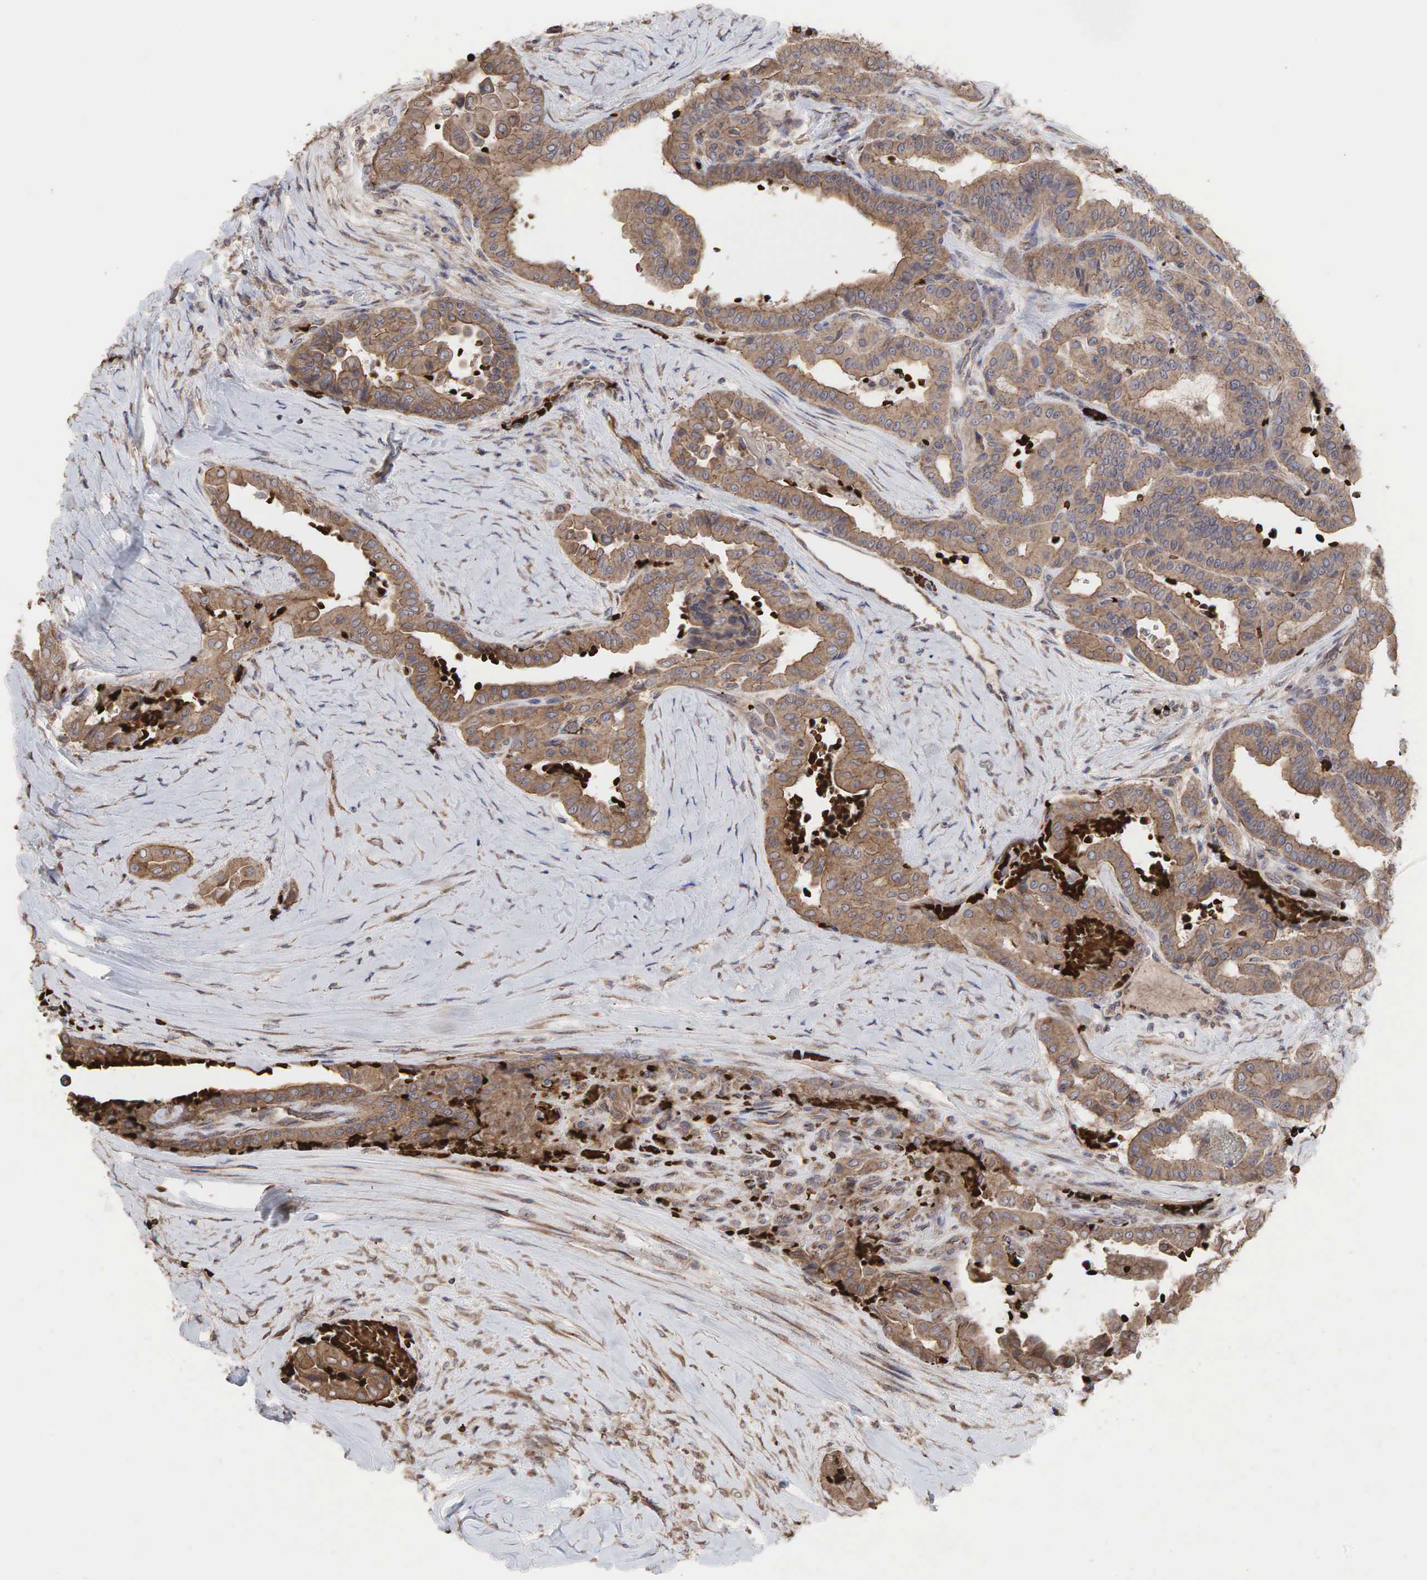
{"staining": {"intensity": "moderate", "quantity": ">75%", "location": "cytoplasmic/membranous"}, "tissue": "thyroid cancer", "cell_type": "Tumor cells", "image_type": "cancer", "snomed": [{"axis": "morphology", "description": "Papillary adenocarcinoma, NOS"}, {"axis": "topography", "description": "Thyroid gland"}], "caption": "Protein analysis of thyroid papillary adenocarcinoma tissue reveals moderate cytoplasmic/membranous positivity in about >75% of tumor cells. (Brightfield microscopy of DAB IHC at high magnification).", "gene": "PABPC5", "patient": {"sex": "male", "age": 87}}